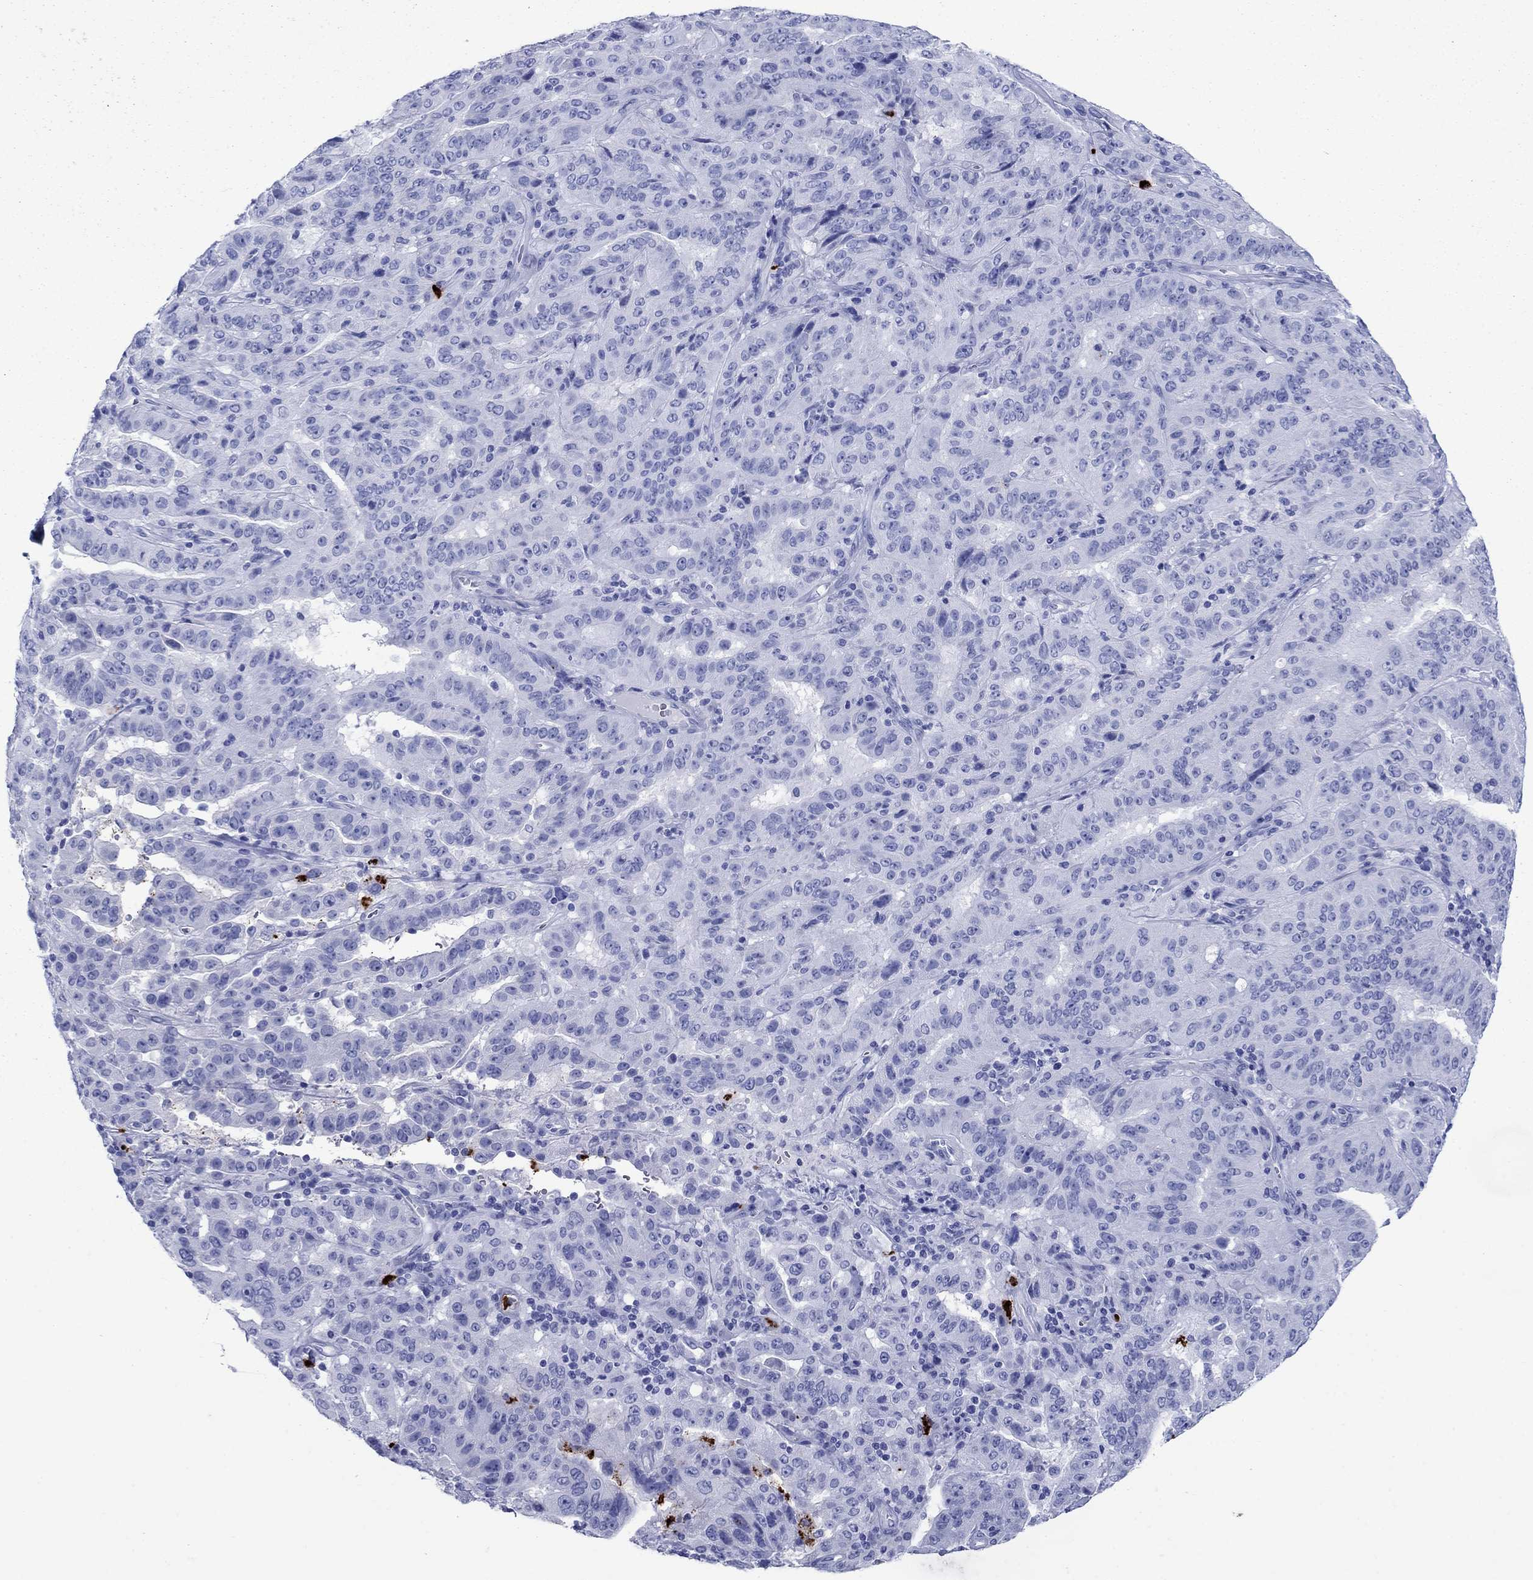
{"staining": {"intensity": "negative", "quantity": "none", "location": "none"}, "tissue": "pancreatic cancer", "cell_type": "Tumor cells", "image_type": "cancer", "snomed": [{"axis": "morphology", "description": "Adenocarcinoma, NOS"}, {"axis": "topography", "description": "Pancreas"}], "caption": "An immunohistochemistry (IHC) micrograph of pancreatic cancer (adenocarcinoma) is shown. There is no staining in tumor cells of pancreatic cancer (adenocarcinoma).", "gene": "AZU1", "patient": {"sex": "male", "age": 63}}